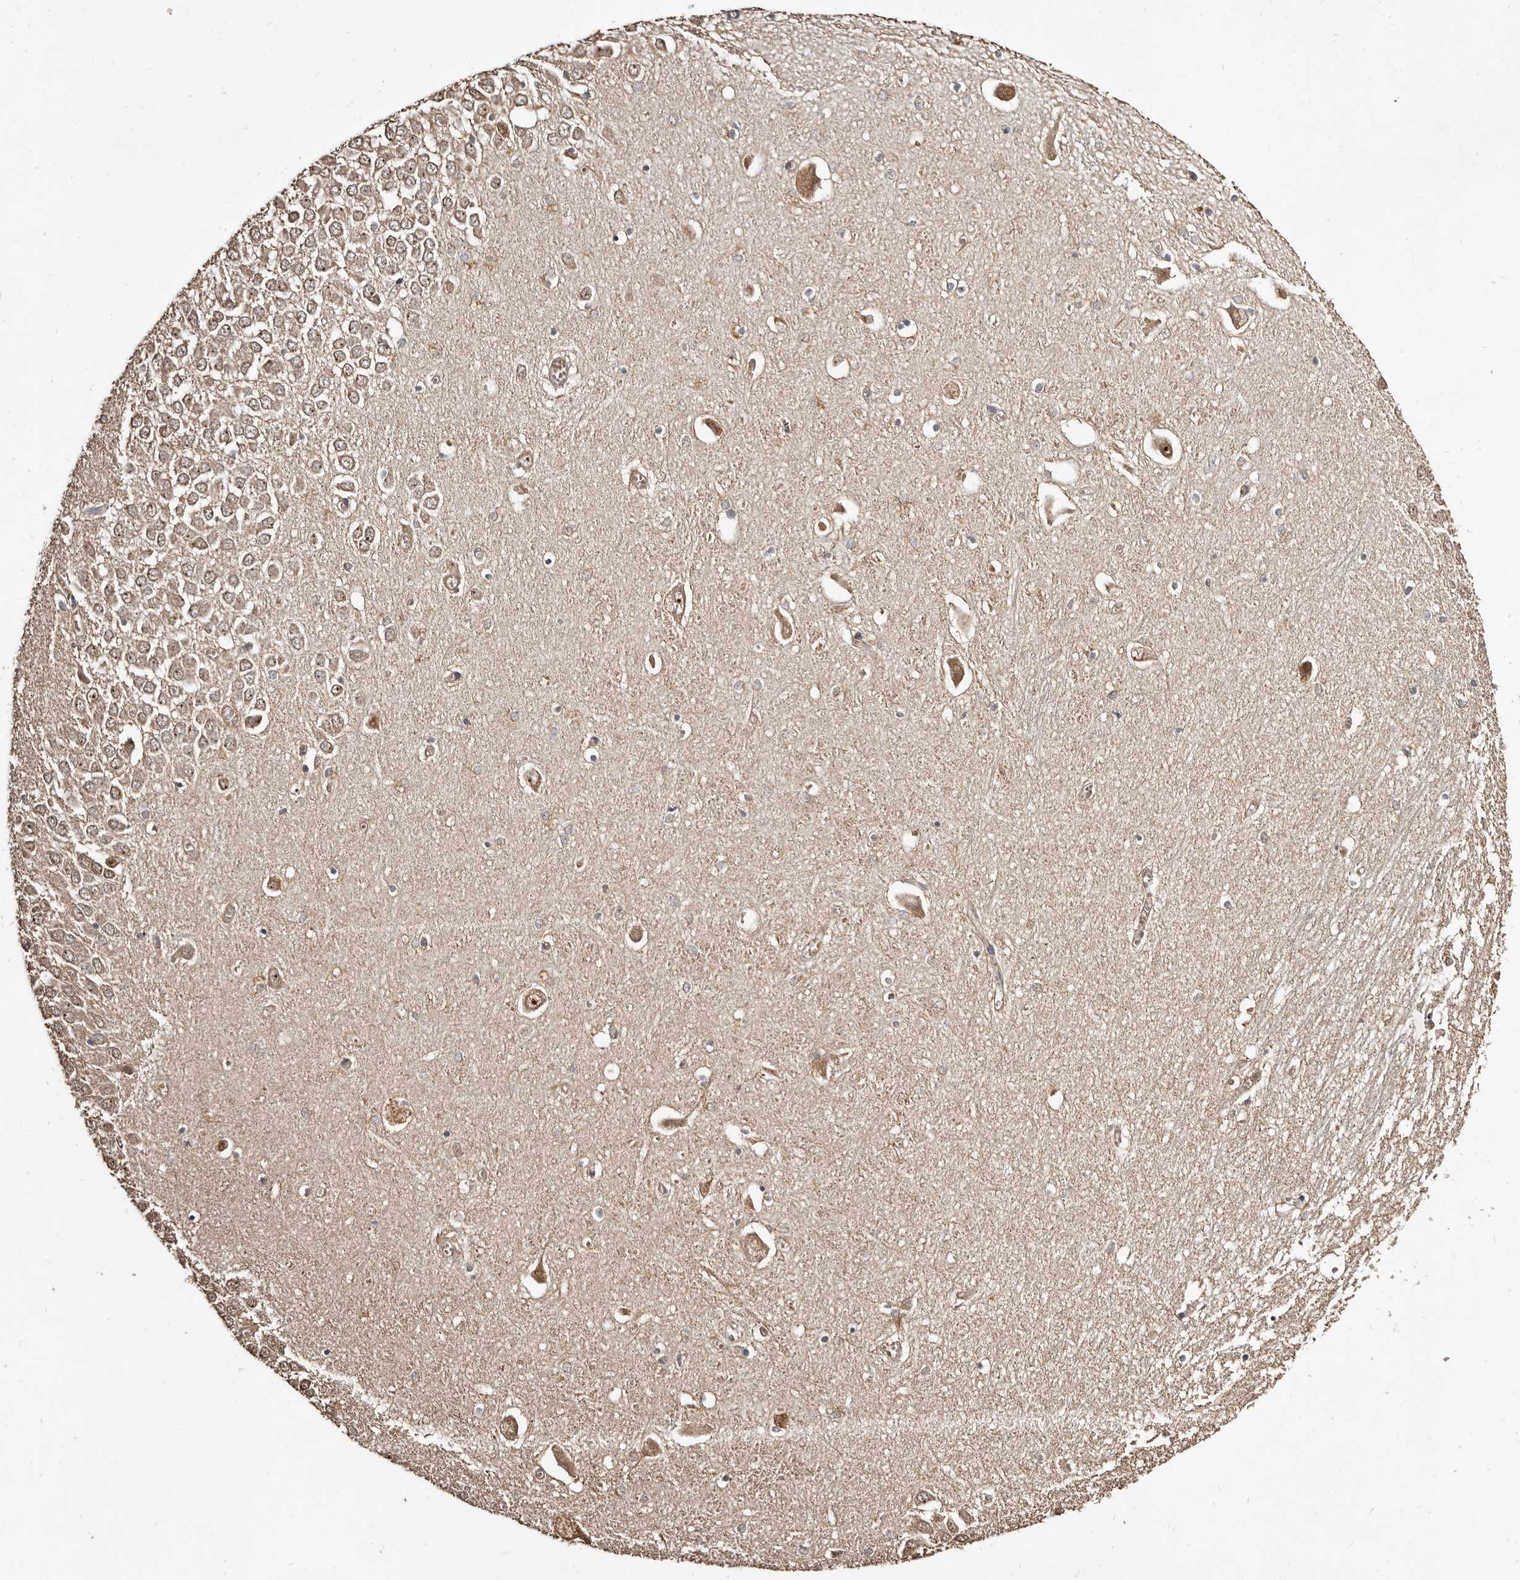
{"staining": {"intensity": "moderate", "quantity": "<25%", "location": "cytoplasmic/membranous"}, "tissue": "hippocampus", "cell_type": "Glial cells", "image_type": "normal", "snomed": [{"axis": "morphology", "description": "Normal tissue, NOS"}, {"axis": "topography", "description": "Hippocampus"}], "caption": "A photomicrograph of hippocampus stained for a protein displays moderate cytoplasmic/membranous brown staining in glial cells. The protein is shown in brown color, while the nuclei are stained blue.", "gene": "AKAP7", "patient": {"sex": "male", "age": 70}}